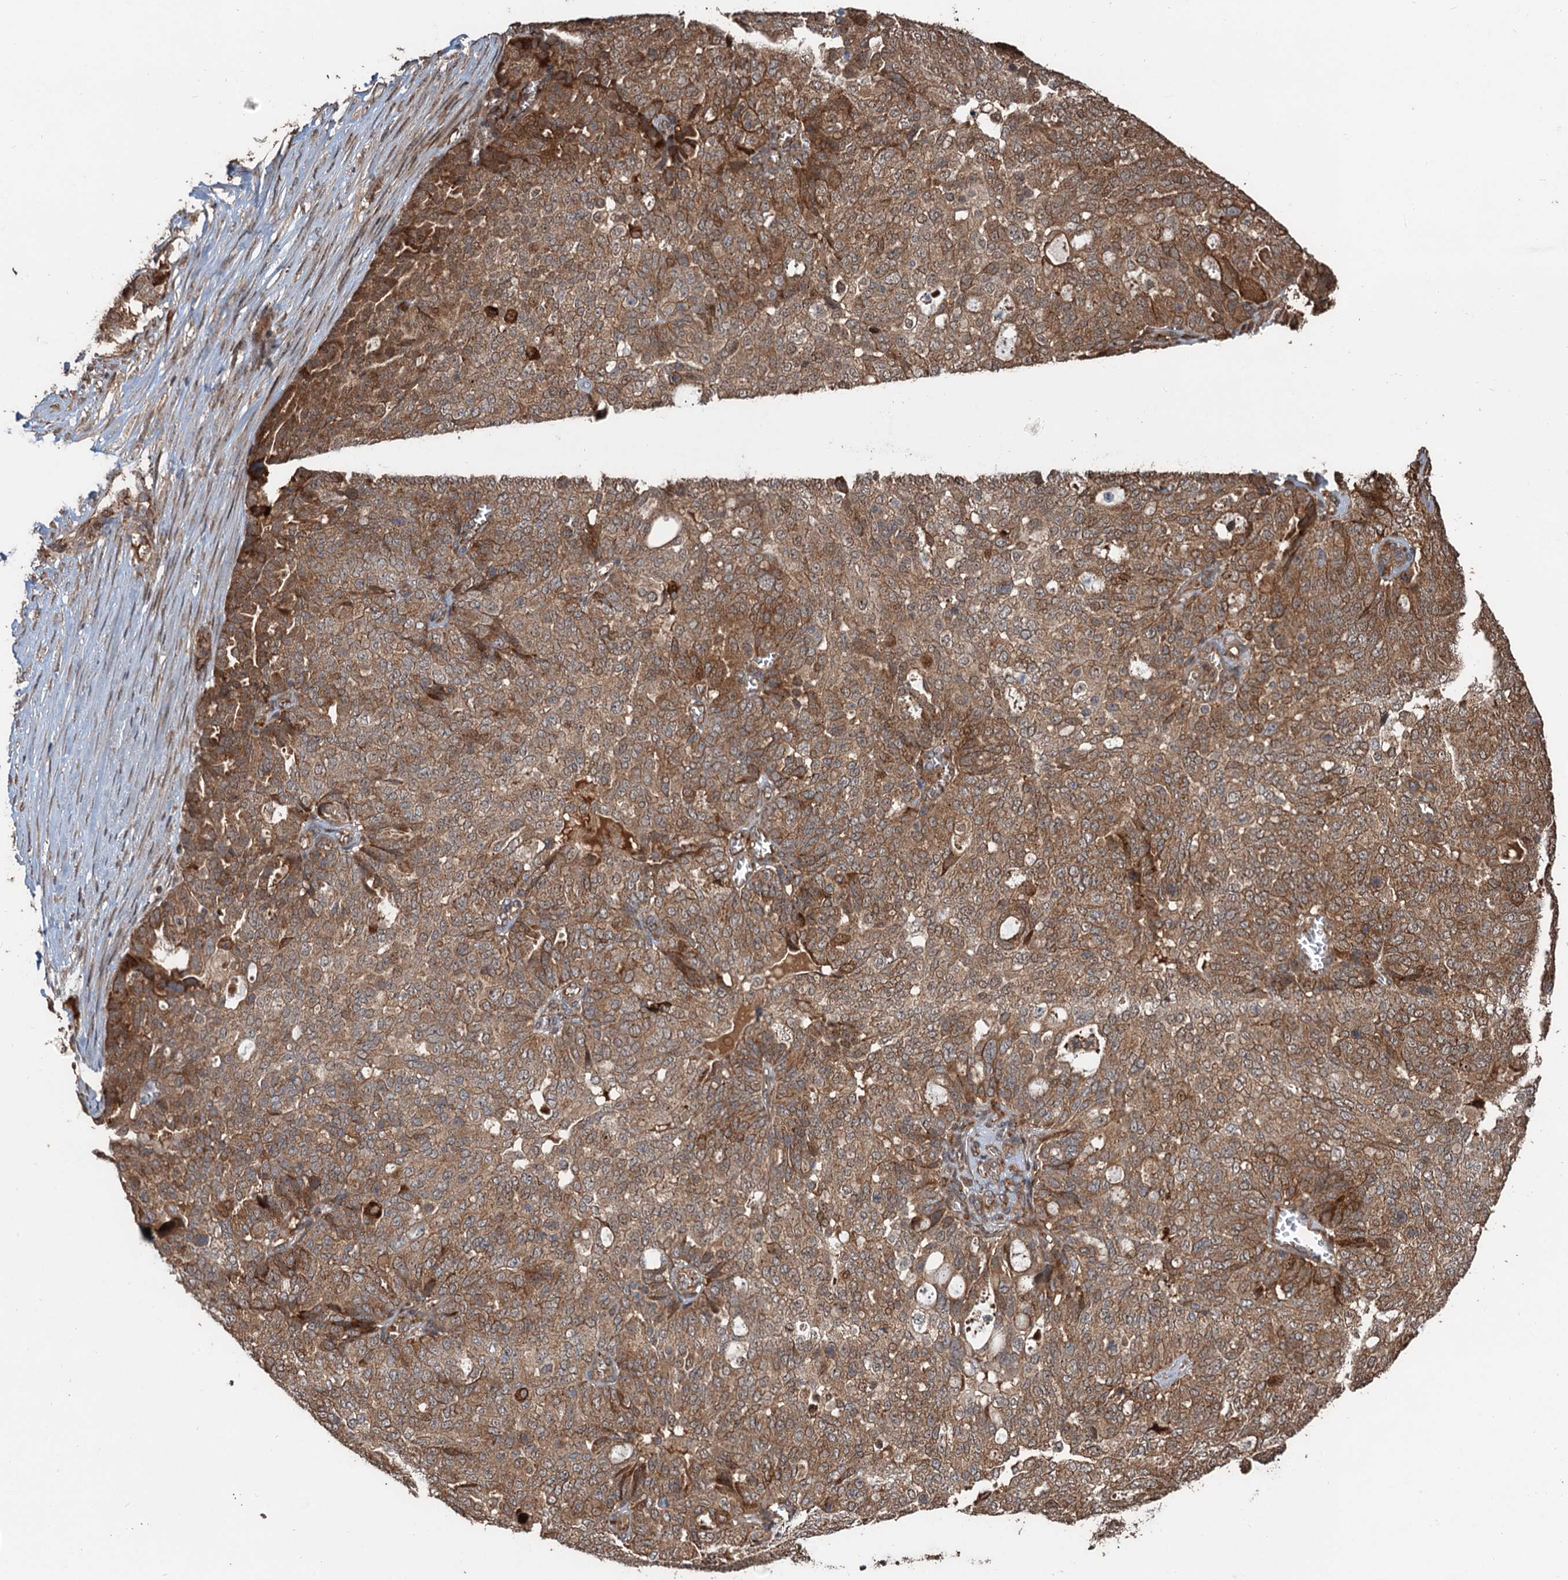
{"staining": {"intensity": "moderate", "quantity": ">75%", "location": "cytoplasmic/membranous,nuclear"}, "tissue": "ovarian cancer", "cell_type": "Tumor cells", "image_type": "cancer", "snomed": [{"axis": "morphology", "description": "Cystadenocarcinoma, serous, NOS"}, {"axis": "topography", "description": "Soft tissue"}, {"axis": "topography", "description": "Ovary"}], "caption": "Immunohistochemical staining of human serous cystadenocarcinoma (ovarian) demonstrates medium levels of moderate cytoplasmic/membranous and nuclear protein expression in about >75% of tumor cells.", "gene": "DEXI", "patient": {"sex": "female", "age": 57}}